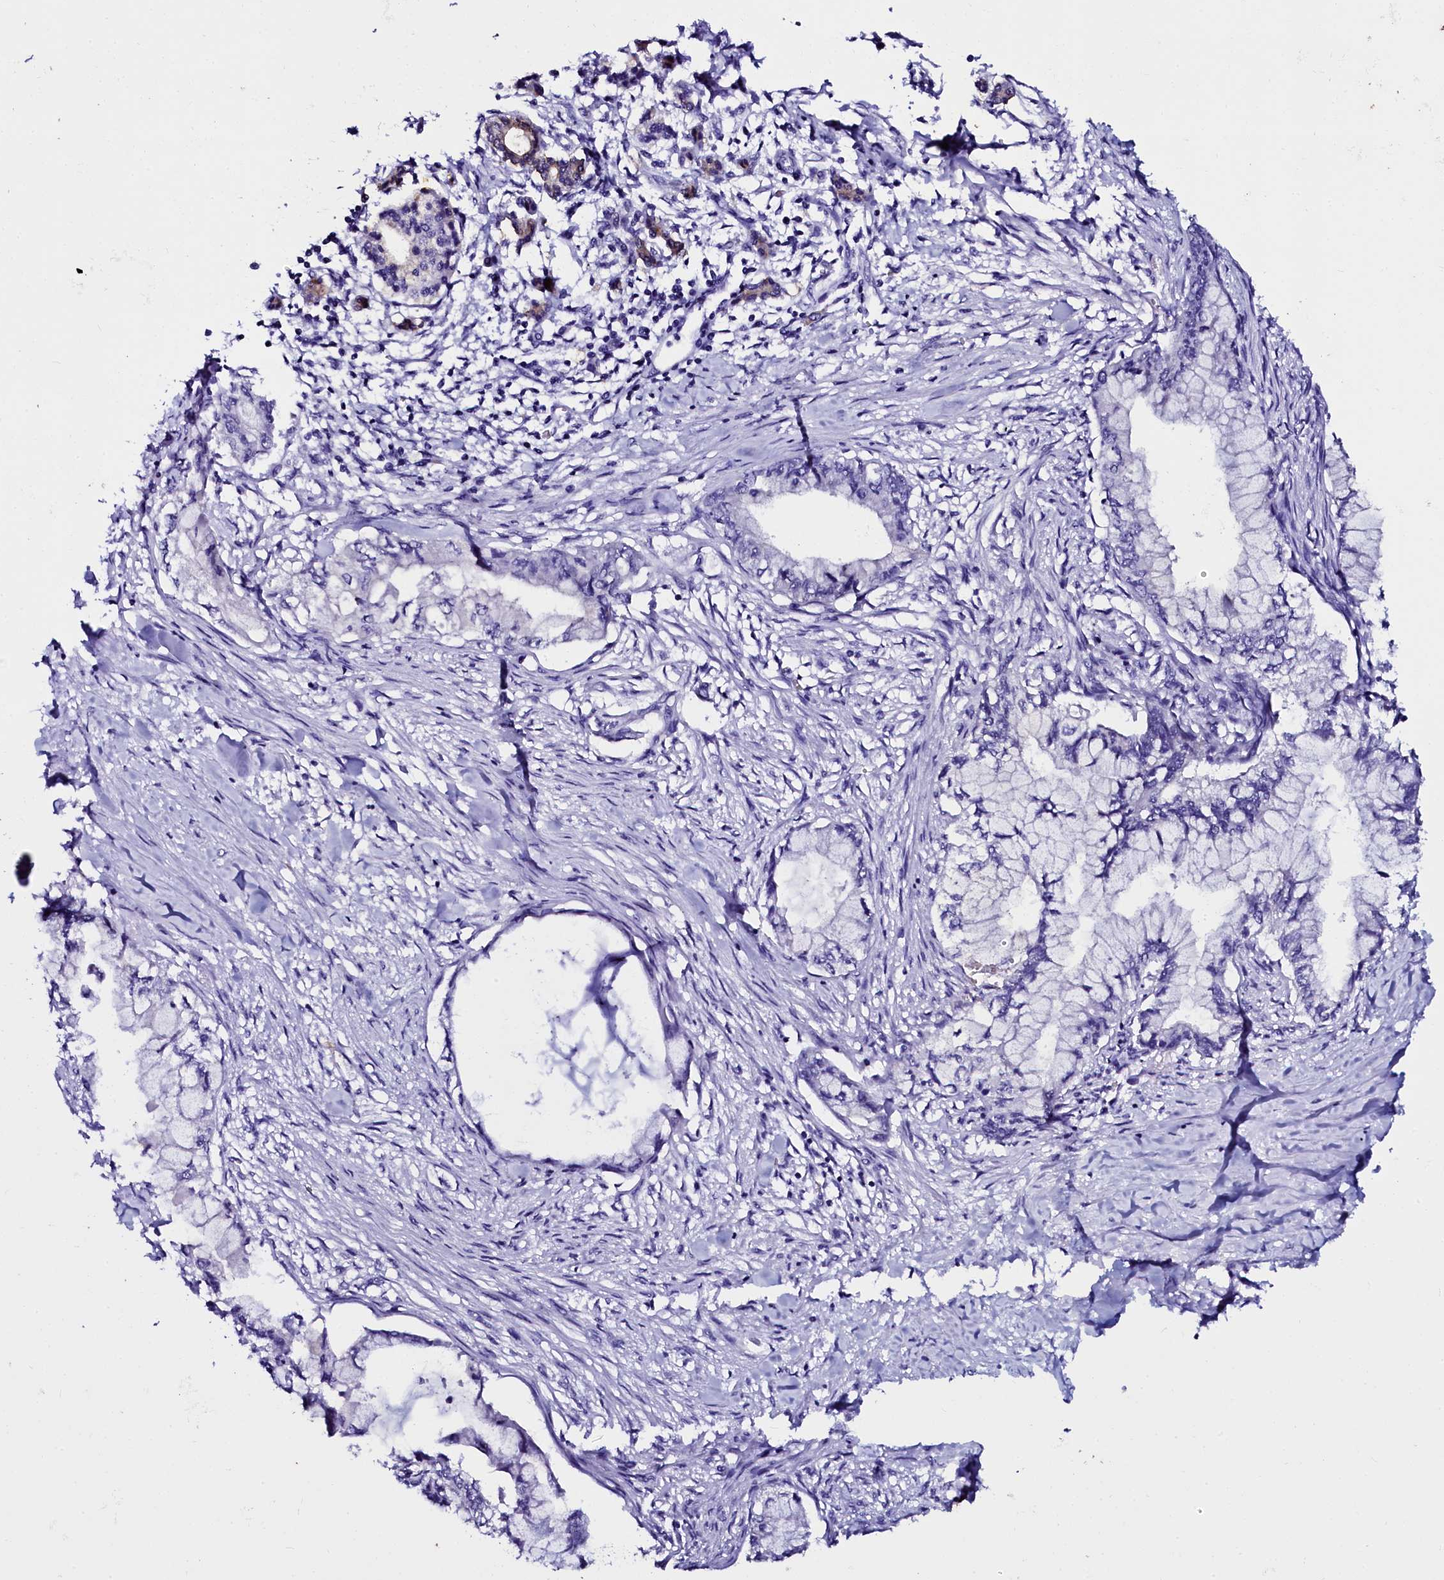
{"staining": {"intensity": "negative", "quantity": "none", "location": "none"}, "tissue": "pancreatic cancer", "cell_type": "Tumor cells", "image_type": "cancer", "snomed": [{"axis": "morphology", "description": "Adenocarcinoma, NOS"}, {"axis": "topography", "description": "Pancreas"}], "caption": "There is no significant positivity in tumor cells of pancreatic cancer (adenocarcinoma).", "gene": "CTDSPL2", "patient": {"sex": "female", "age": 78}}